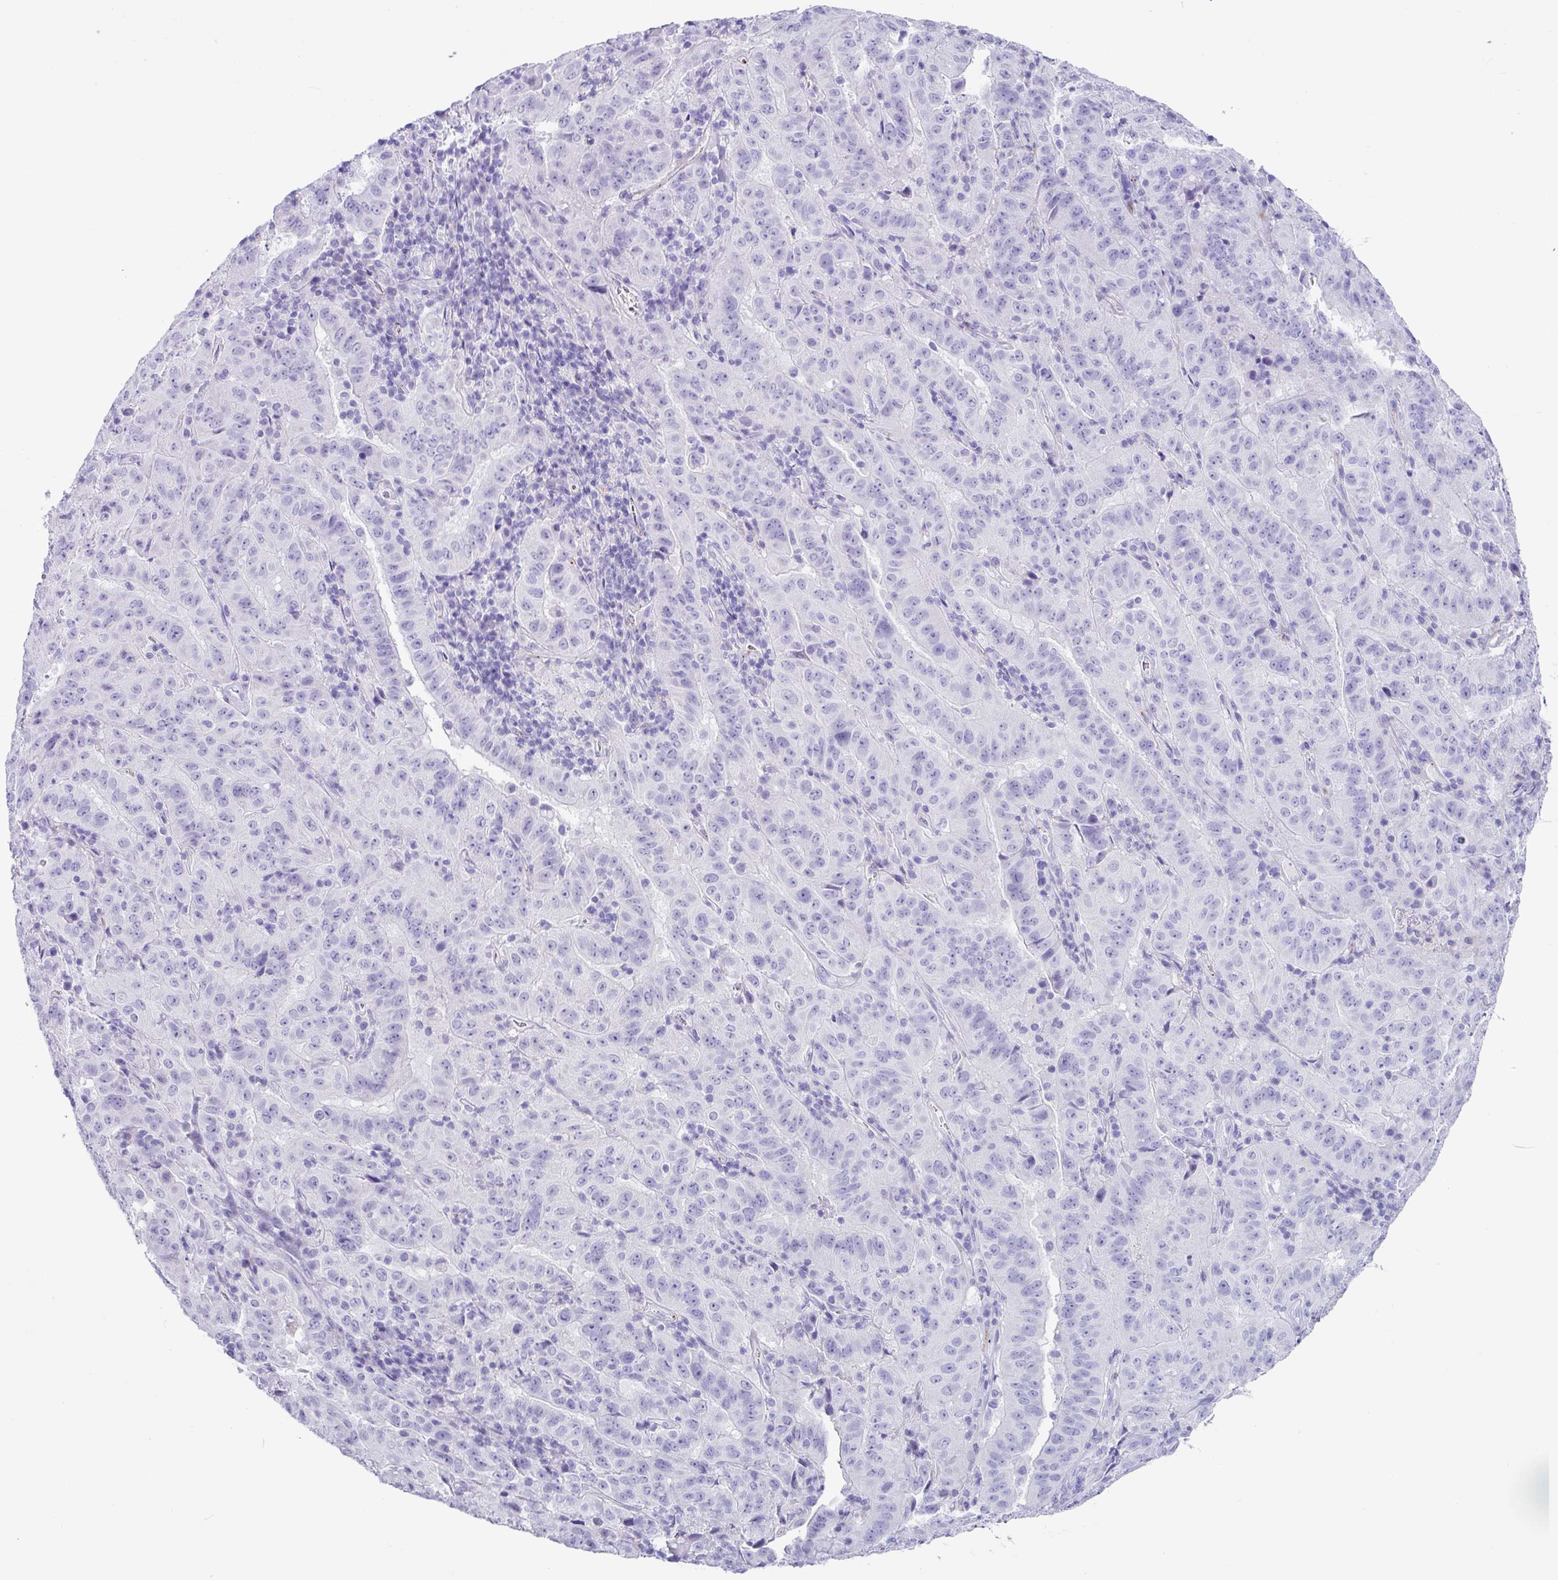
{"staining": {"intensity": "negative", "quantity": "none", "location": "none"}, "tissue": "pancreatic cancer", "cell_type": "Tumor cells", "image_type": "cancer", "snomed": [{"axis": "morphology", "description": "Adenocarcinoma, NOS"}, {"axis": "topography", "description": "Pancreas"}], "caption": "Adenocarcinoma (pancreatic) was stained to show a protein in brown. There is no significant positivity in tumor cells.", "gene": "ZG16", "patient": {"sex": "male", "age": 63}}